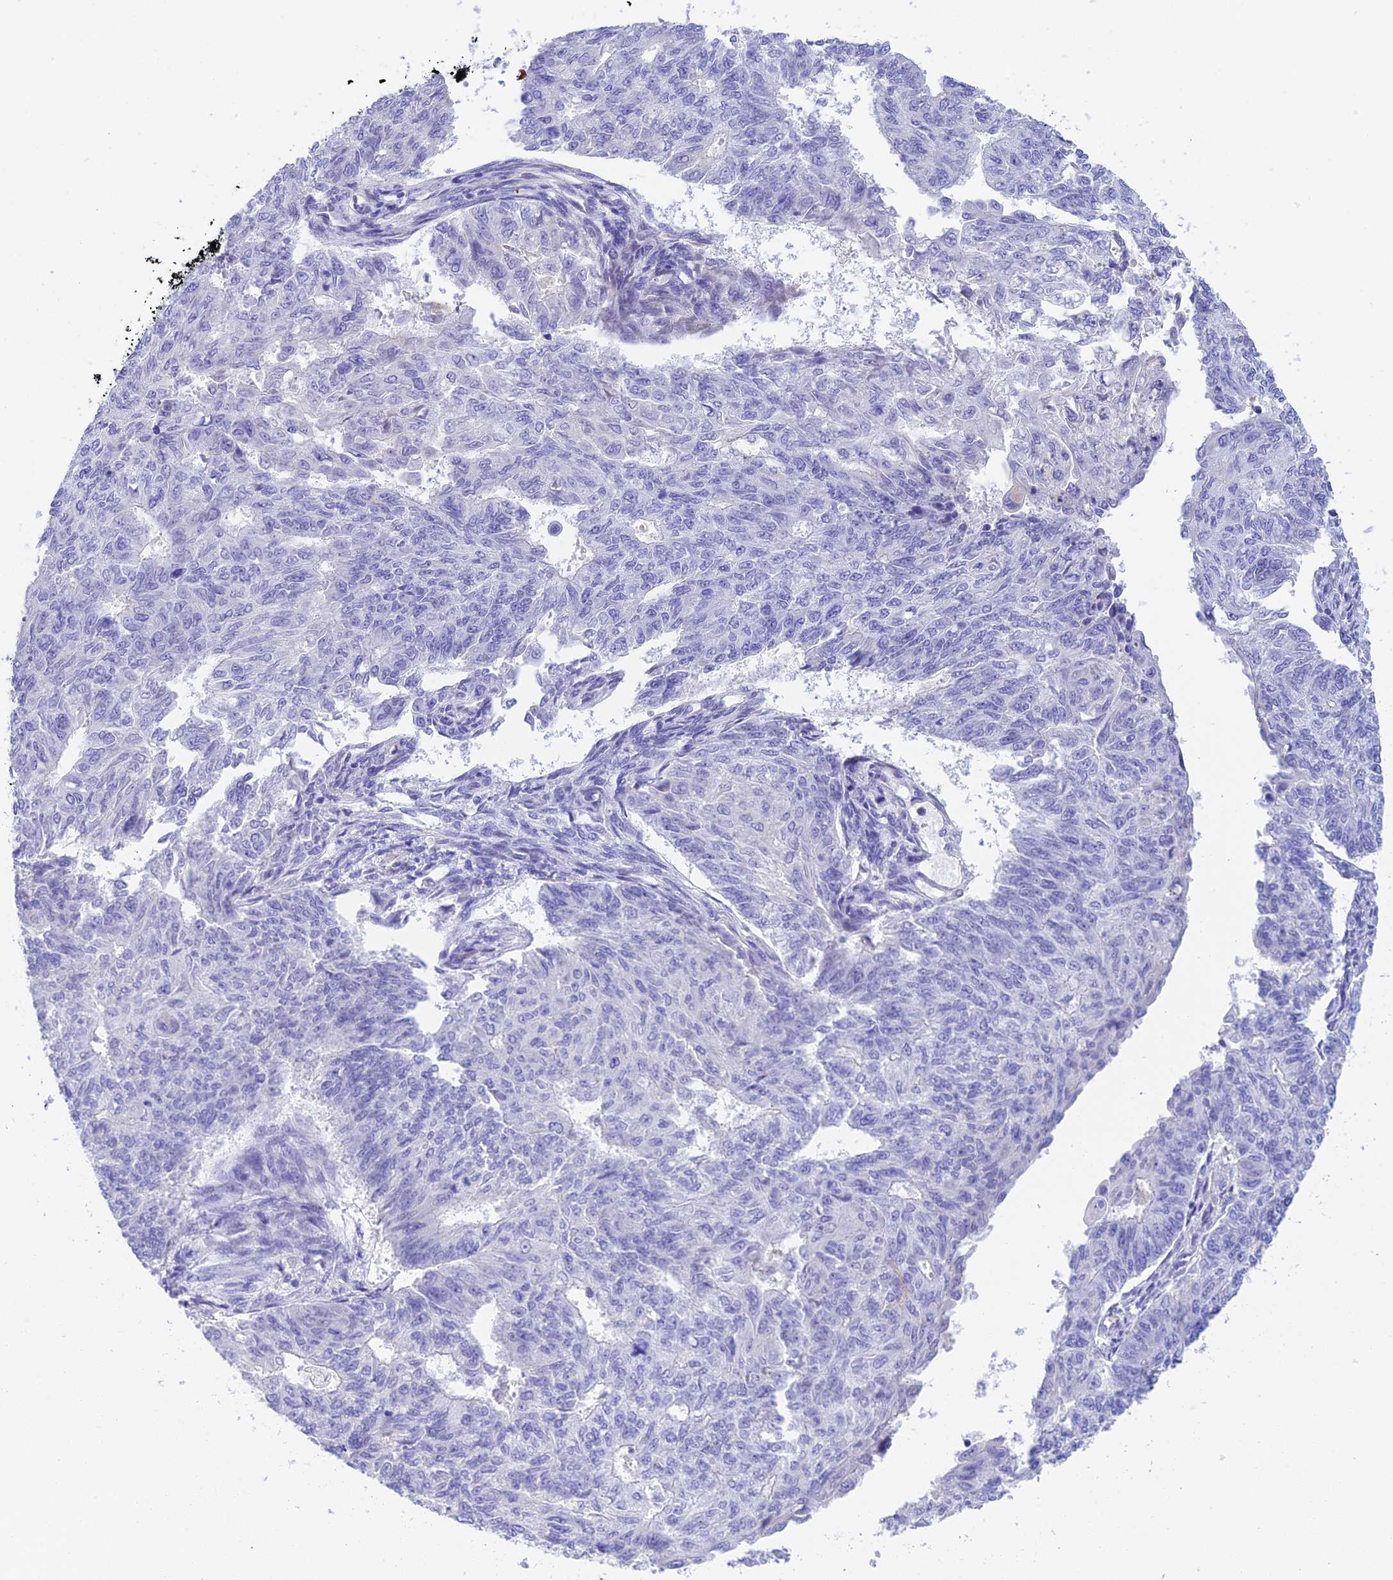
{"staining": {"intensity": "negative", "quantity": "none", "location": "none"}, "tissue": "endometrial cancer", "cell_type": "Tumor cells", "image_type": "cancer", "snomed": [{"axis": "morphology", "description": "Adenocarcinoma, NOS"}, {"axis": "topography", "description": "Endometrium"}], "caption": "The image shows no significant expression in tumor cells of endometrial adenocarcinoma. Nuclei are stained in blue.", "gene": "C17orf67", "patient": {"sex": "female", "age": 32}}